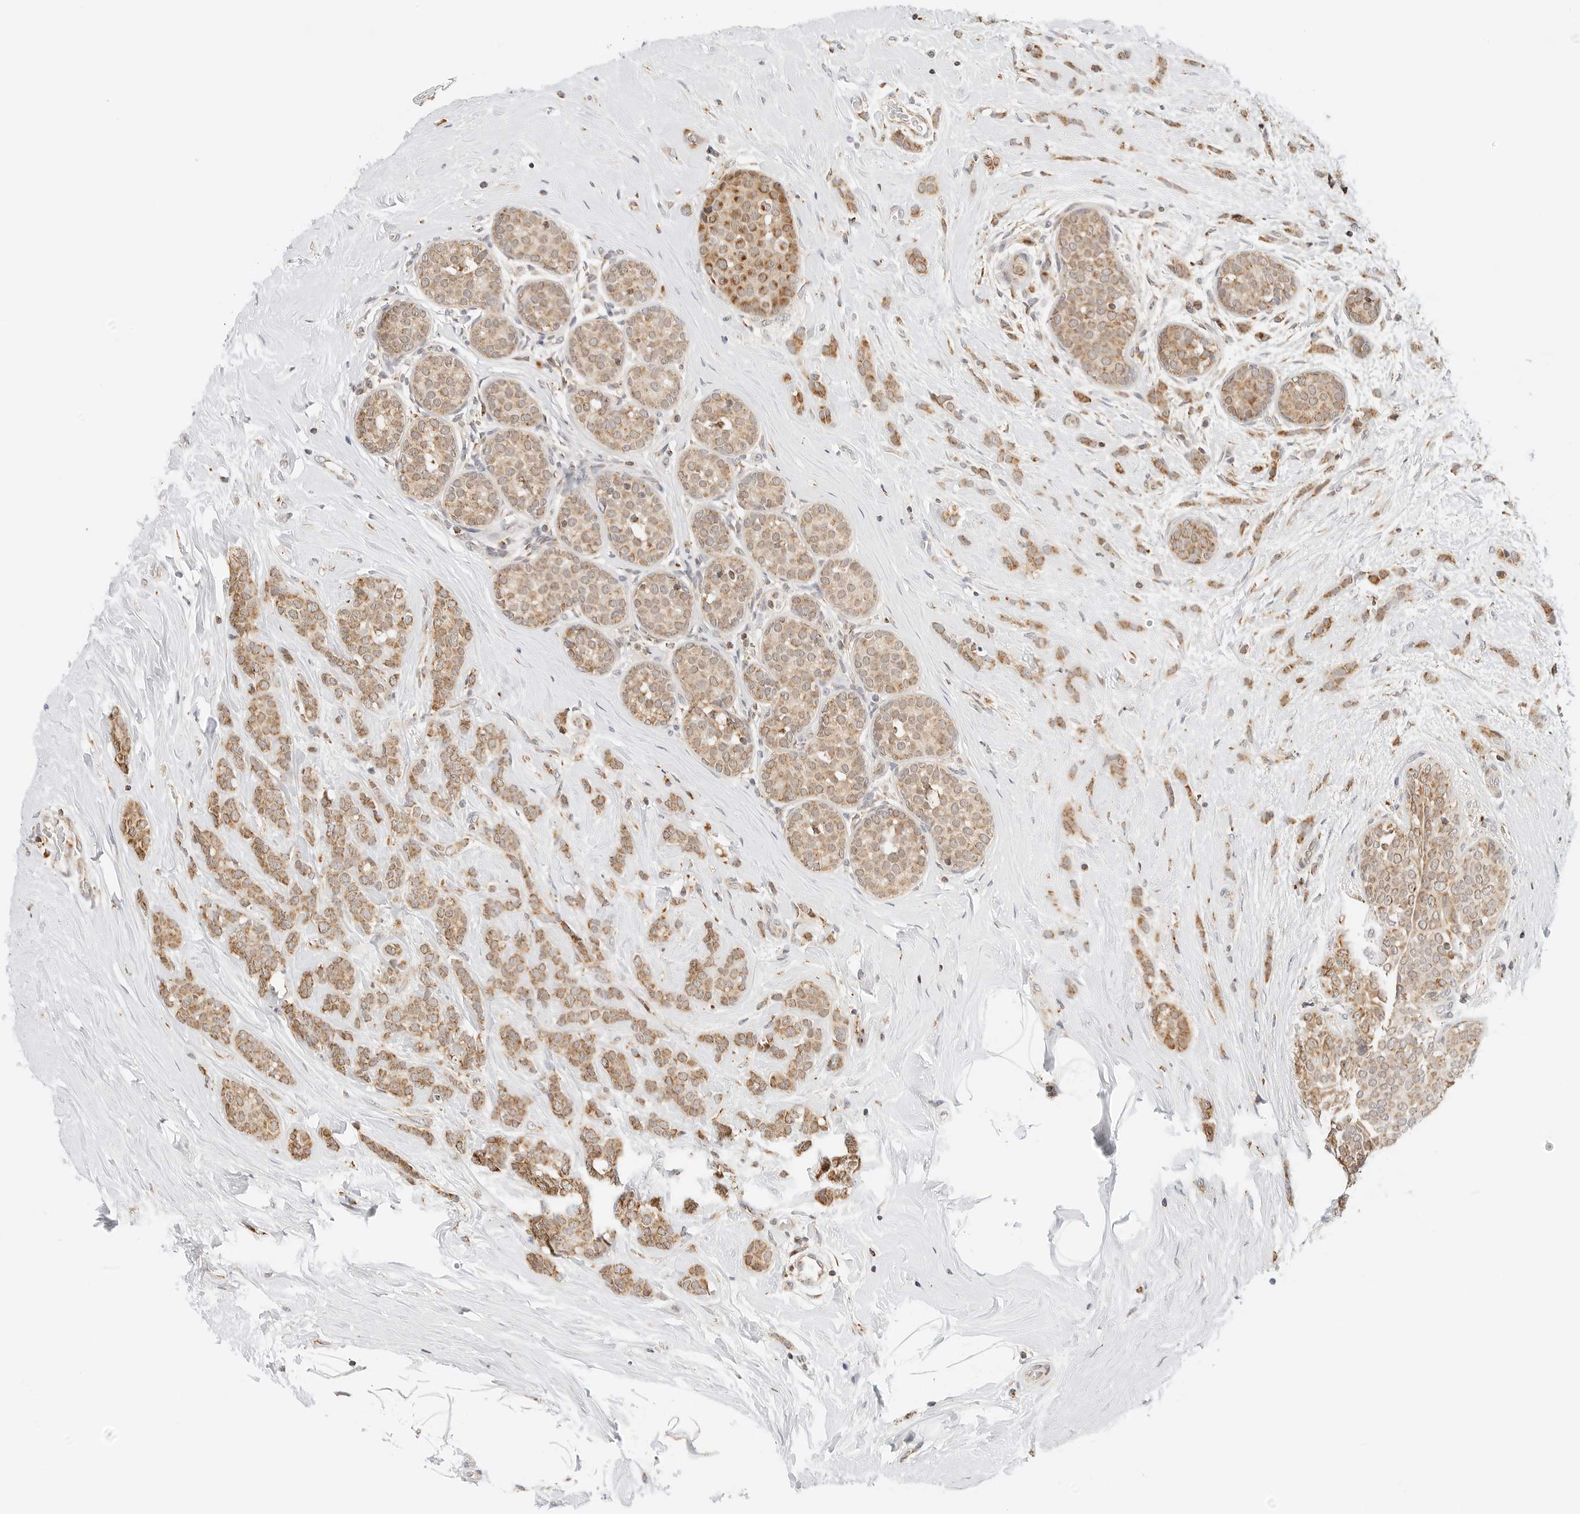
{"staining": {"intensity": "moderate", "quantity": ">75%", "location": "cytoplasmic/membranous"}, "tissue": "breast cancer", "cell_type": "Tumor cells", "image_type": "cancer", "snomed": [{"axis": "morphology", "description": "Lobular carcinoma, in situ"}, {"axis": "morphology", "description": "Lobular carcinoma"}, {"axis": "topography", "description": "Breast"}], "caption": "Immunohistochemical staining of breast cancer (lobular carcinoma) shows medium levels of moderate cytoplasmic/membranous positivity in about >75% of tumor cells.", "gene": "ATL1", "patient": {"sex": "female", "age": 41}}